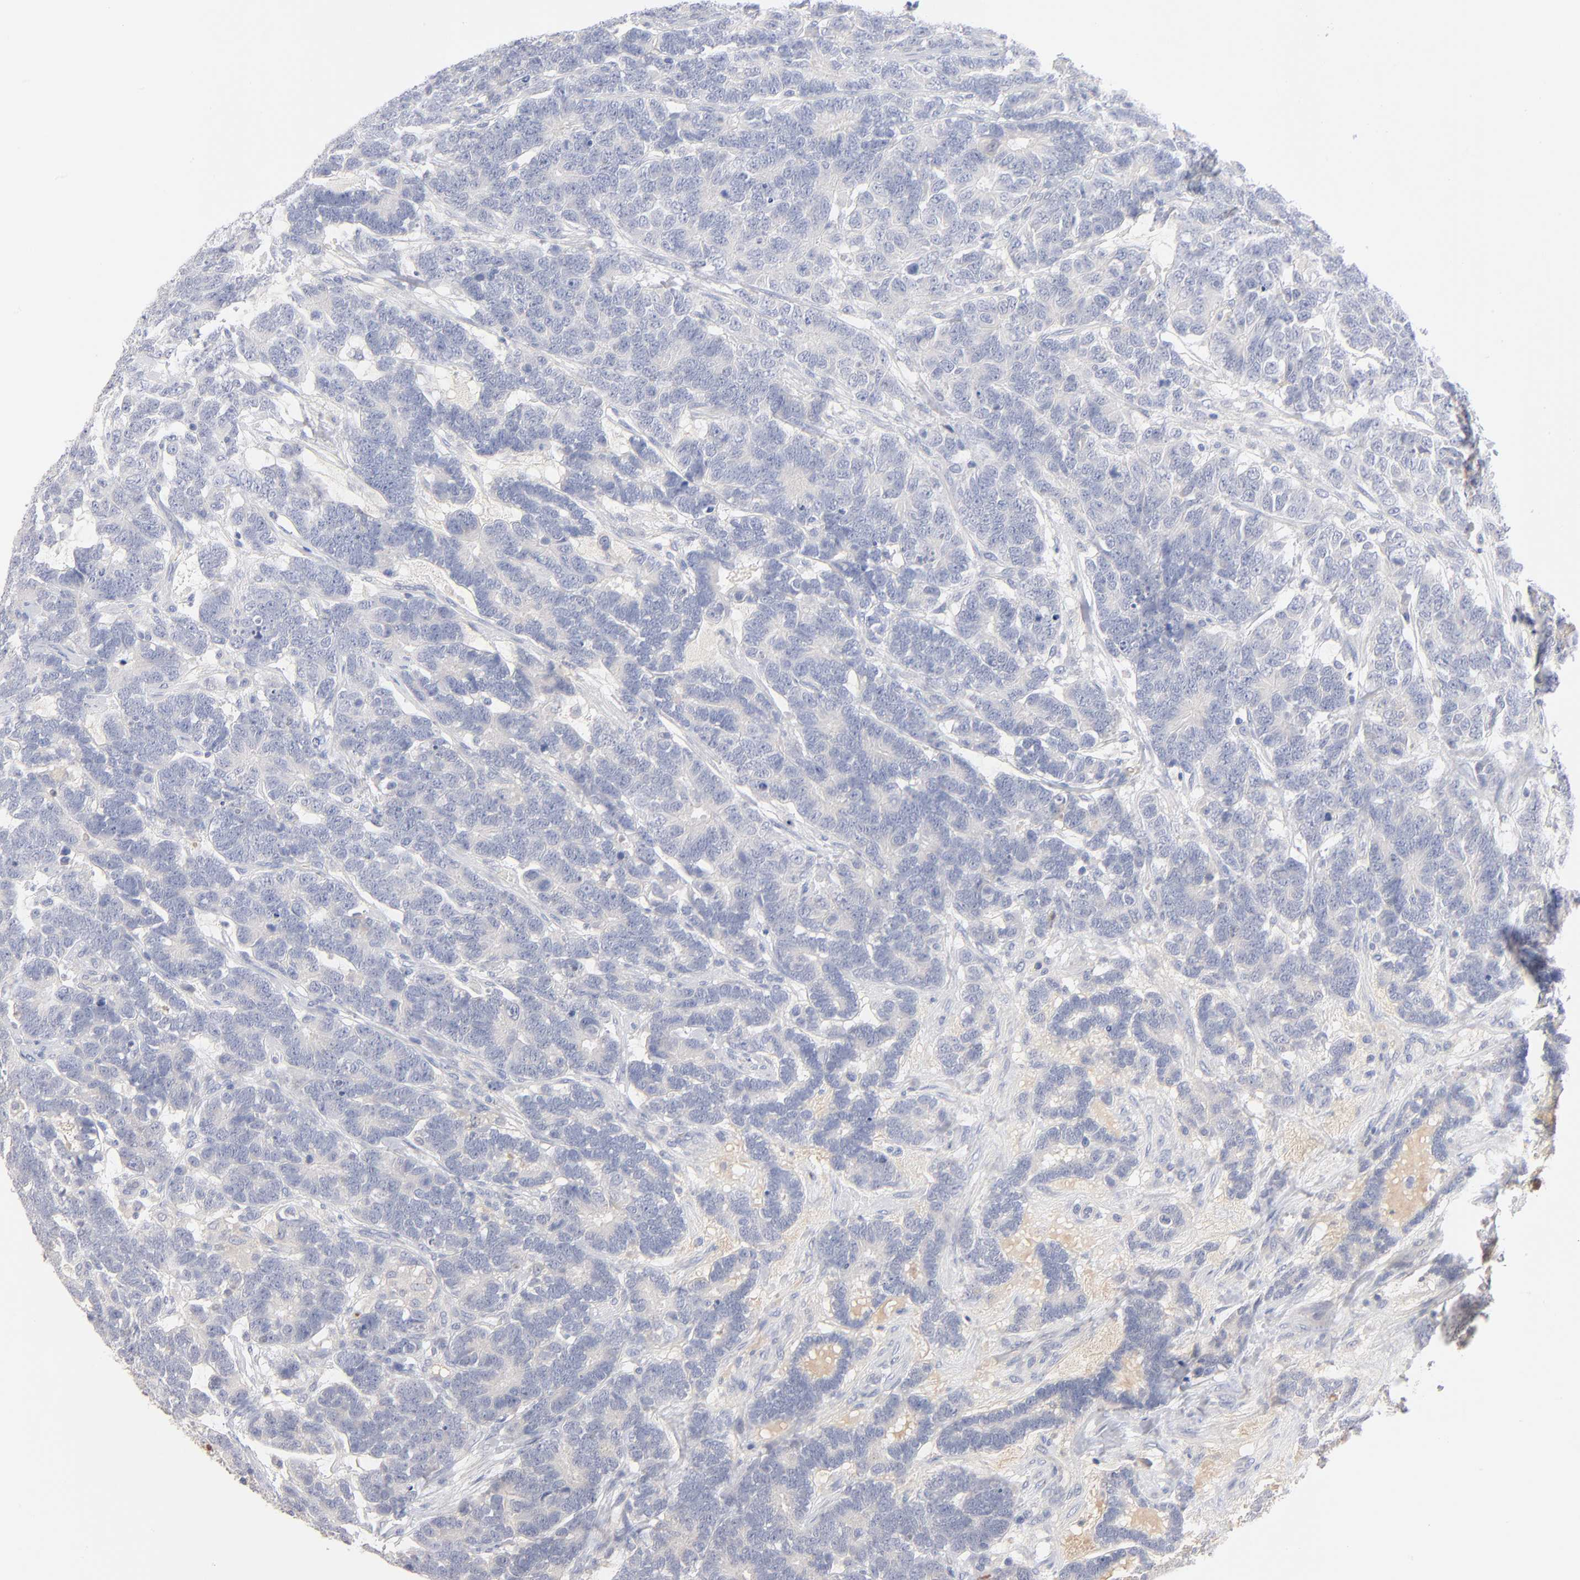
{"staining": {"intensity": "negative", "quantity": "none", "location": "none"}, "tissue": "testis cancer", "cell_type": "Tumor cells", "image_type": "cancer", "snomed": [{"axis": "morphology", "description": "Carcinoma, Embryonal, NOS"}, {"axis": "topography", "description": "Testis"}], "caption": "Embryonal carcinoma (testis) stained for a protein using immunohistochemistry (IHC) shows no expression tumor cells.", "gene": "F12", "patient": {"sex": "male", "age": 26}}